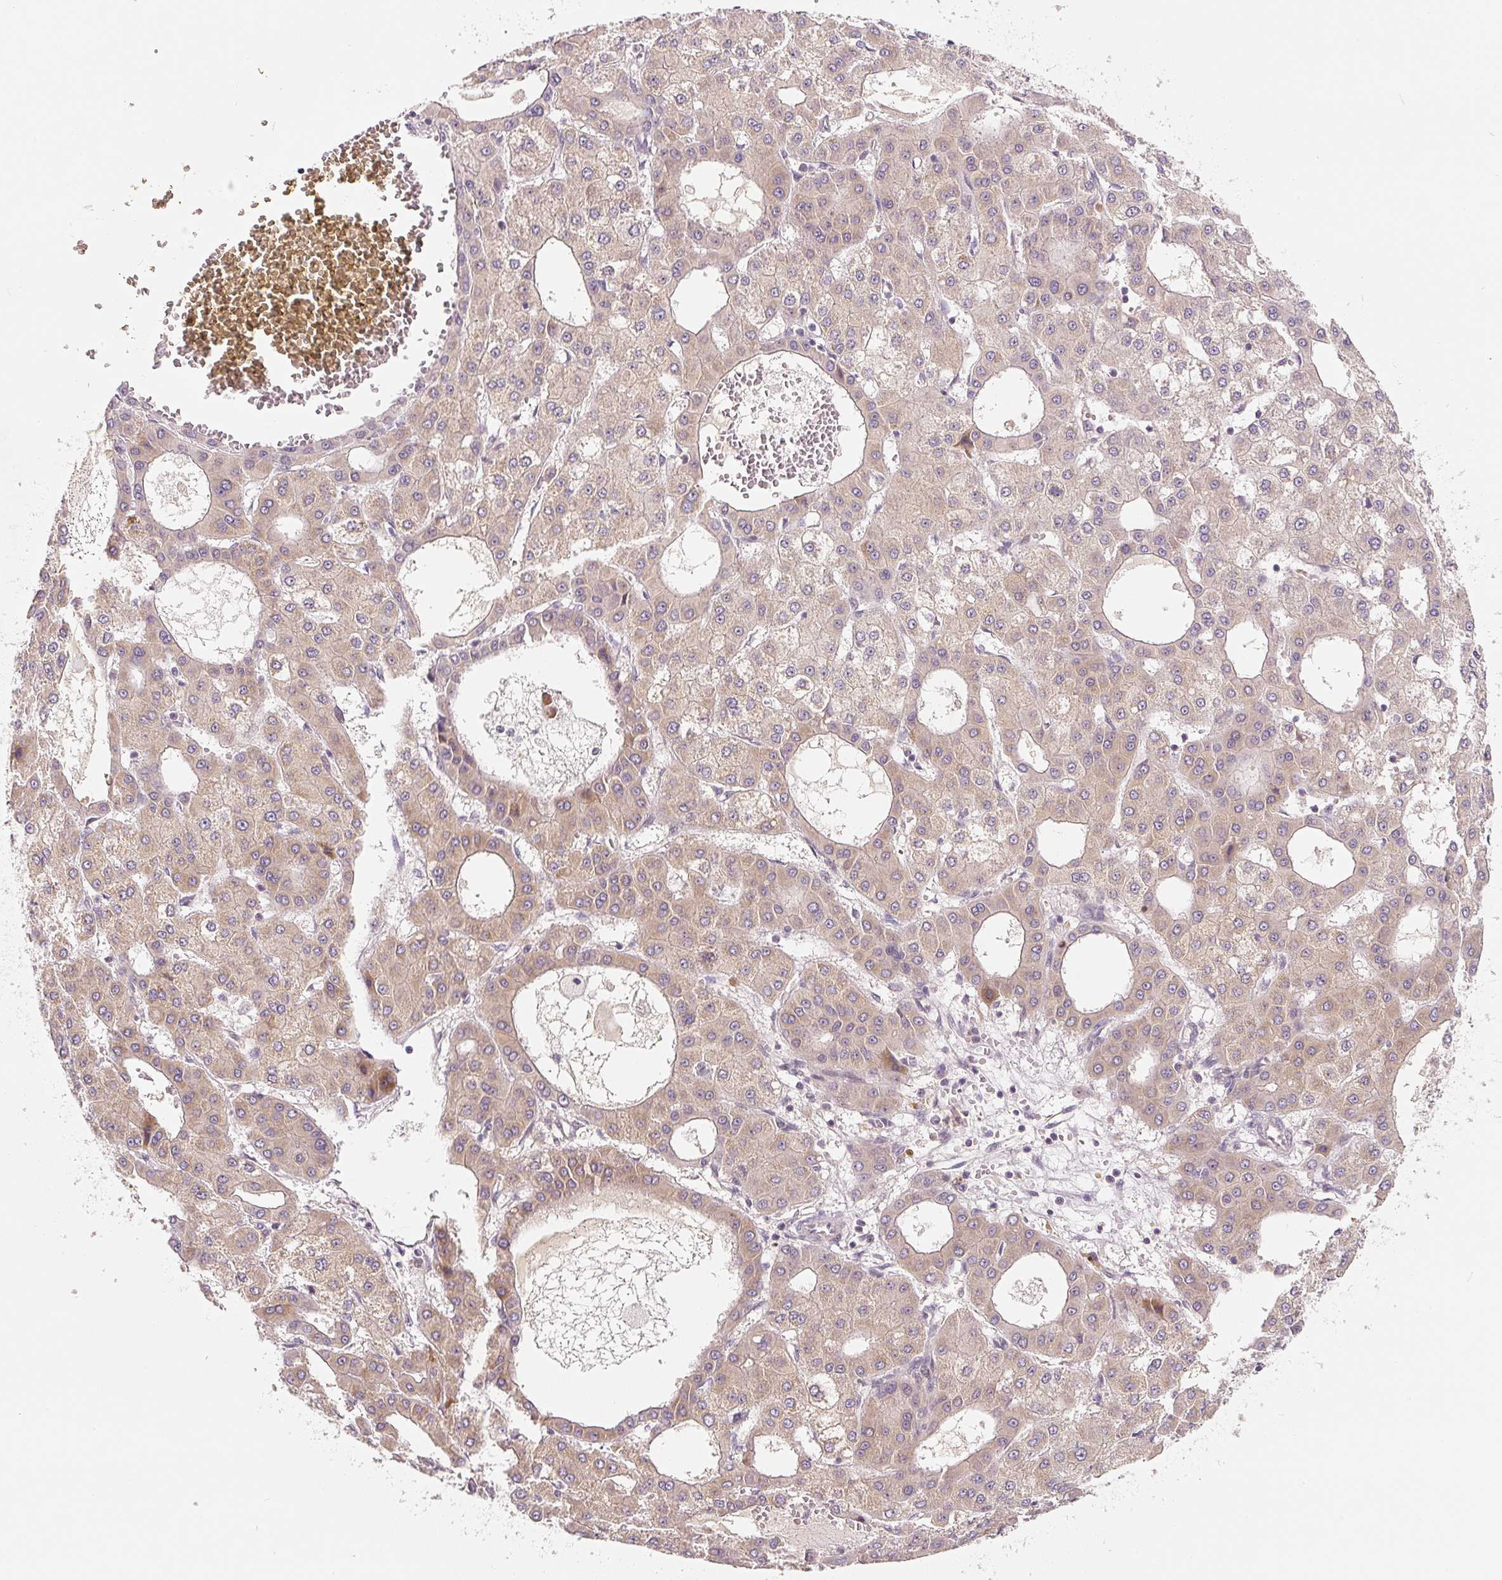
{"staining": {"intensity": "moderate", "quantity": ">75%", "location": "cytoplasmic/membranous"}, "tissue": "liver cancer", "cell_type": "Tumor cells", "image_type": "cancer", "snomed": [{"axis": "morphology", "description": "Carcinoma, Hepatocellular, NOS"}, {"axis": "topography", "description": "Liver"}], "caption": "Liver cancer tissue reveals moderate cytoplasmic/membranous staining in about >75% of tumor cells, visualized by immunohistochemistry.", "gene": "PWWP3B", "patient": {"sex": "male", "age": 47}}